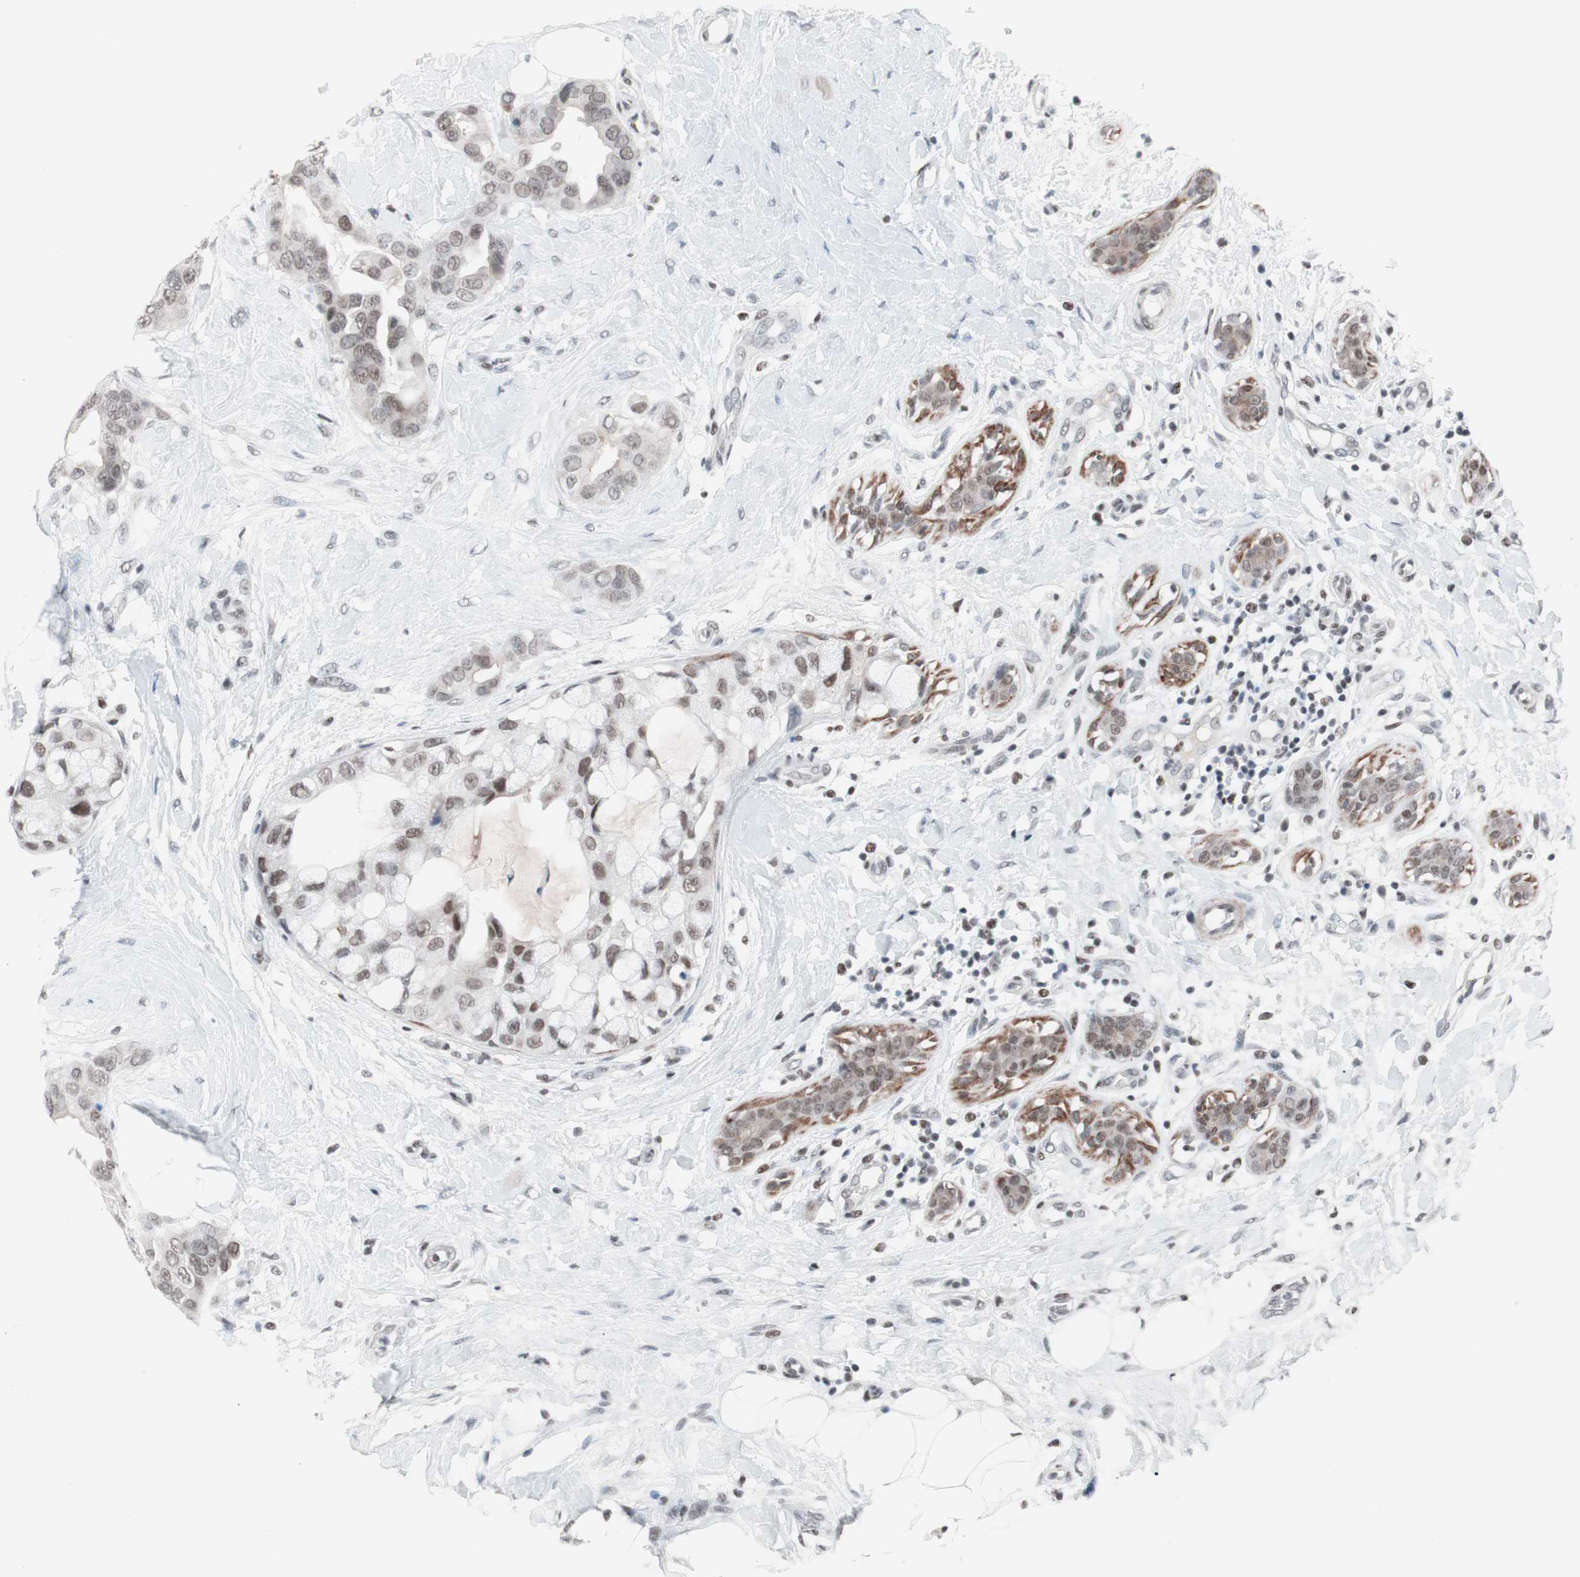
{"staining": {"intensity": "weak", "quantity": "25%-75%", "location": "nuclear"}, "tissue": "breast cancer", "cell_type": "Tumor cells", "image_type": "cancer", "snomed": [{"axis": "morphology", "description": "Duct carcinoma"}, {"axis": "topography", "description": "Breast"}], "caption": "IHC staining of breast invasive ductal carcinoma, which shows low levels of weak nuclear positivity in approximately 25%-75% of tumor cells indicating weak nuclear protein expression. The staining was performed using DAB (brown) for protein detection and nuclei were counterstained in hematoxylin (blue).", "gene": "ARID1A", "patient": {"sex": "female", "age": 40}}